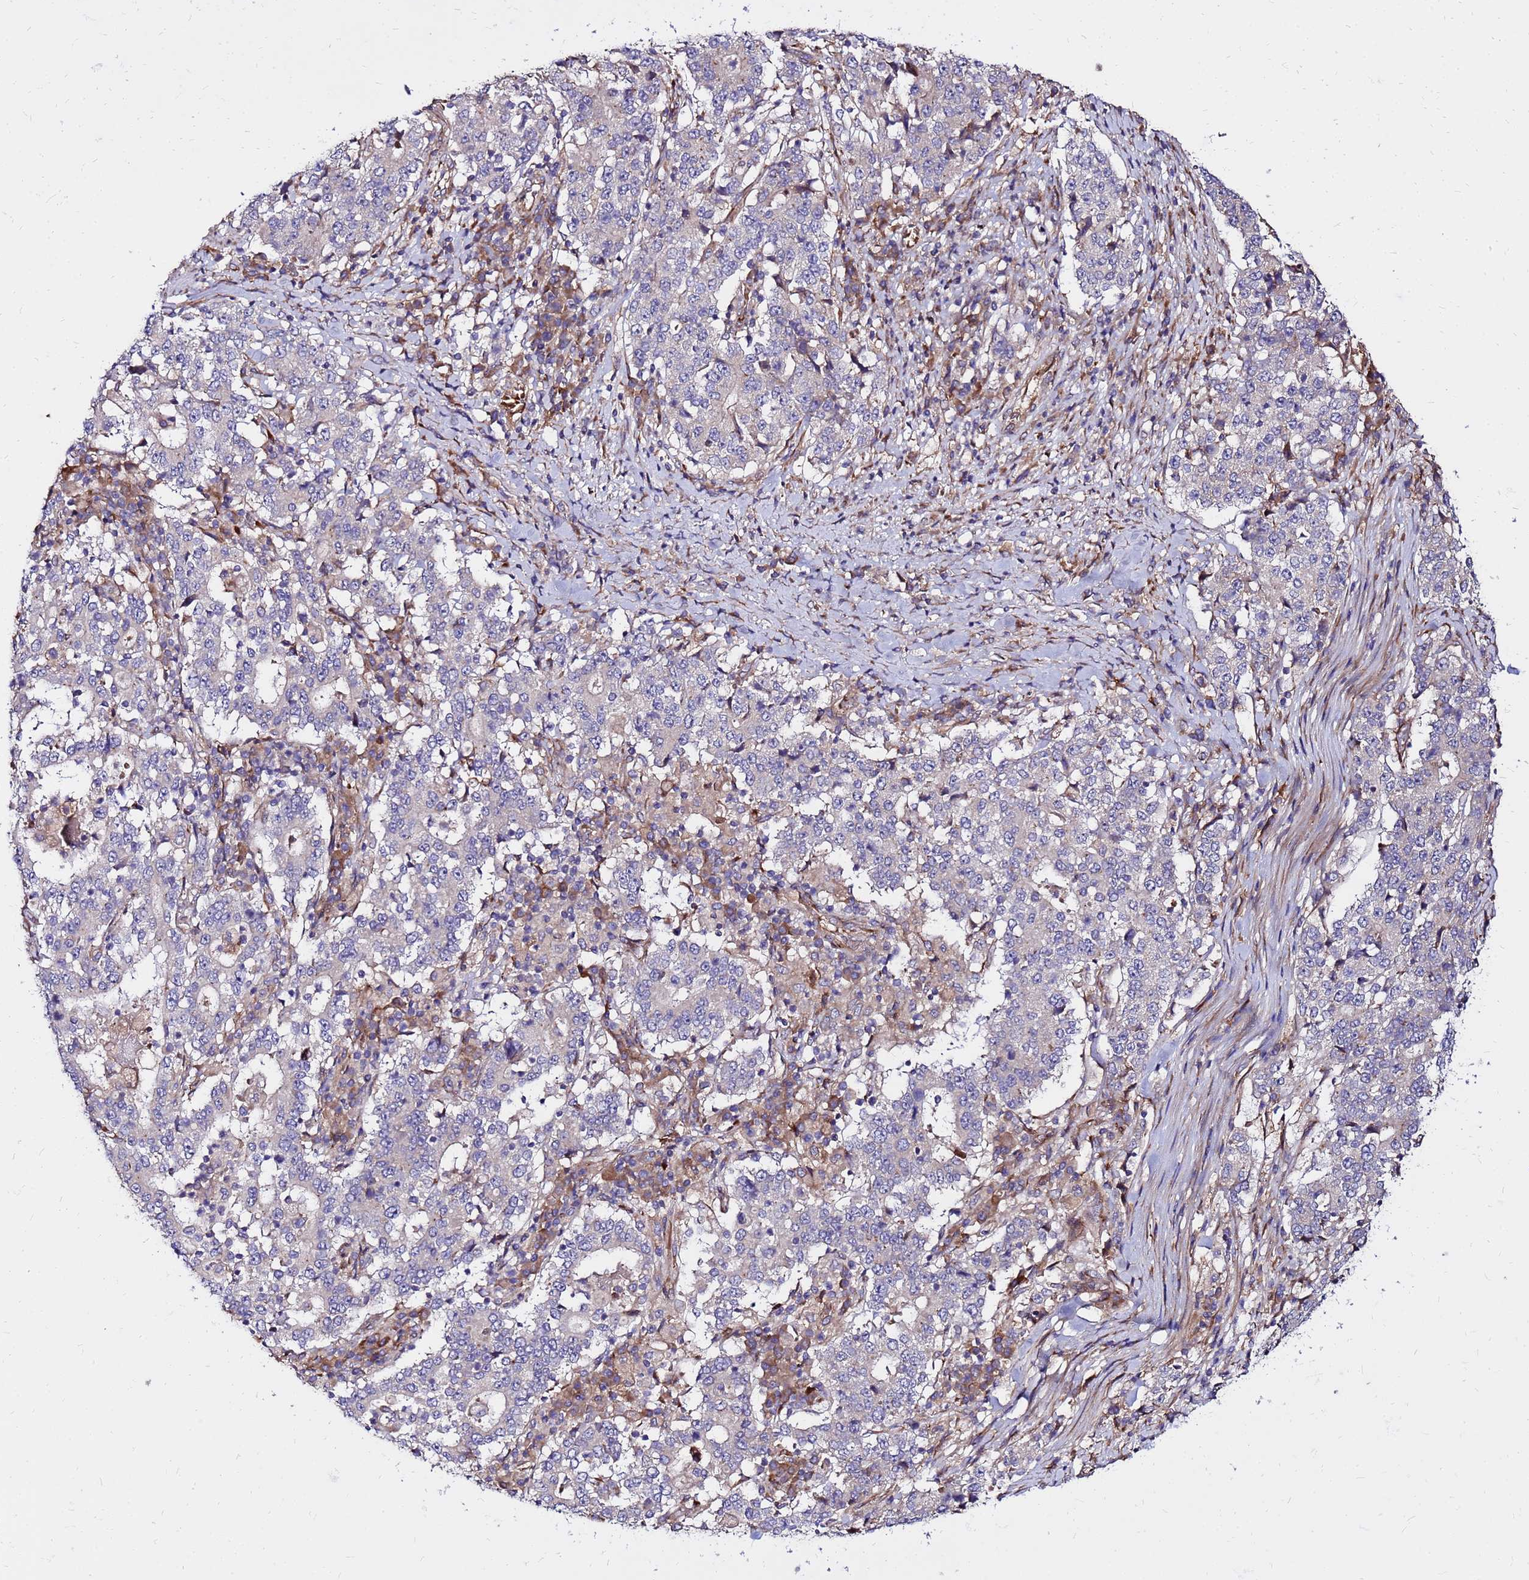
{"staining": {"intensity": "negative", "quantity": "none", "location": "none"}, "tissue": "stomach cancer", "cell_type": "Tumor cells", "image_type": "cancer", "snomed": [{"axis": "morphology", "description": "Adenocarcinoma, NOS"}, {"axis": "topography", "description": "Stomach"}], "caption": "A histopathology image of human stomach adenocarcinoma is negative for staining in tumor cells.", "gene": "WWC2", "patient": {"sex": "male", "age": 59}}